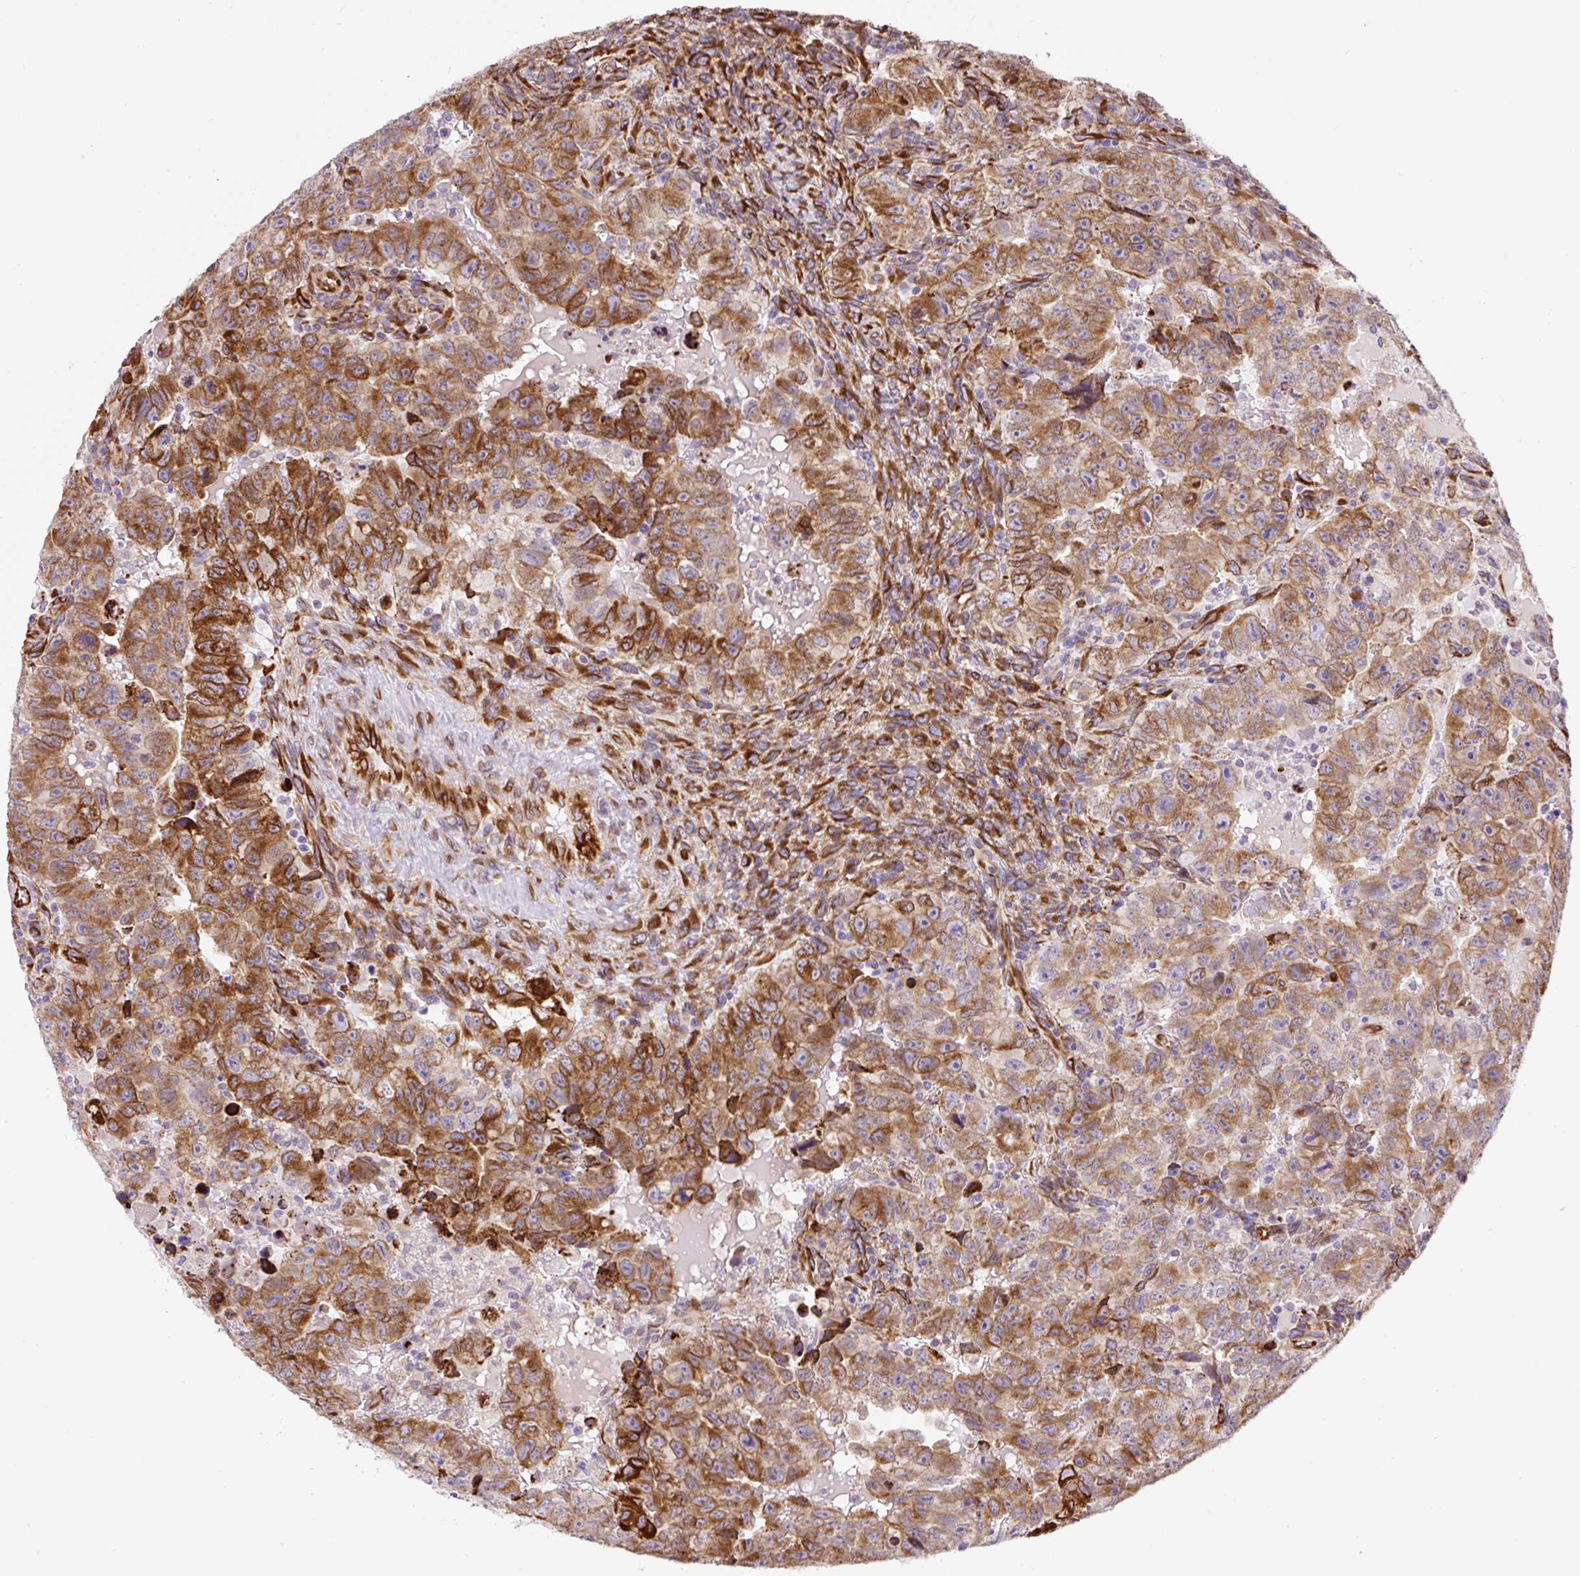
{"staining": {"intensity": "moderate", "quantity": ">75%", "location": "cytoplasmic/membranous"}, "tissue": "testis cancer", "cell_type": "Tumor cells", "image_type": "cancer", "snomed": [{"axis": "morphology", "description": "Carcinoma, Embryonal, NOS"}, {"axis": "topography", "description": "Testis"}], "caption": "Tumor cells exhibit medium levels of moderate cytoplasmic/membranous expression in approximately >75% of cells in human embryonal carcinoma (testis).", "gene": "RAB30", "patient": {"sex": "male", "age": 24}}